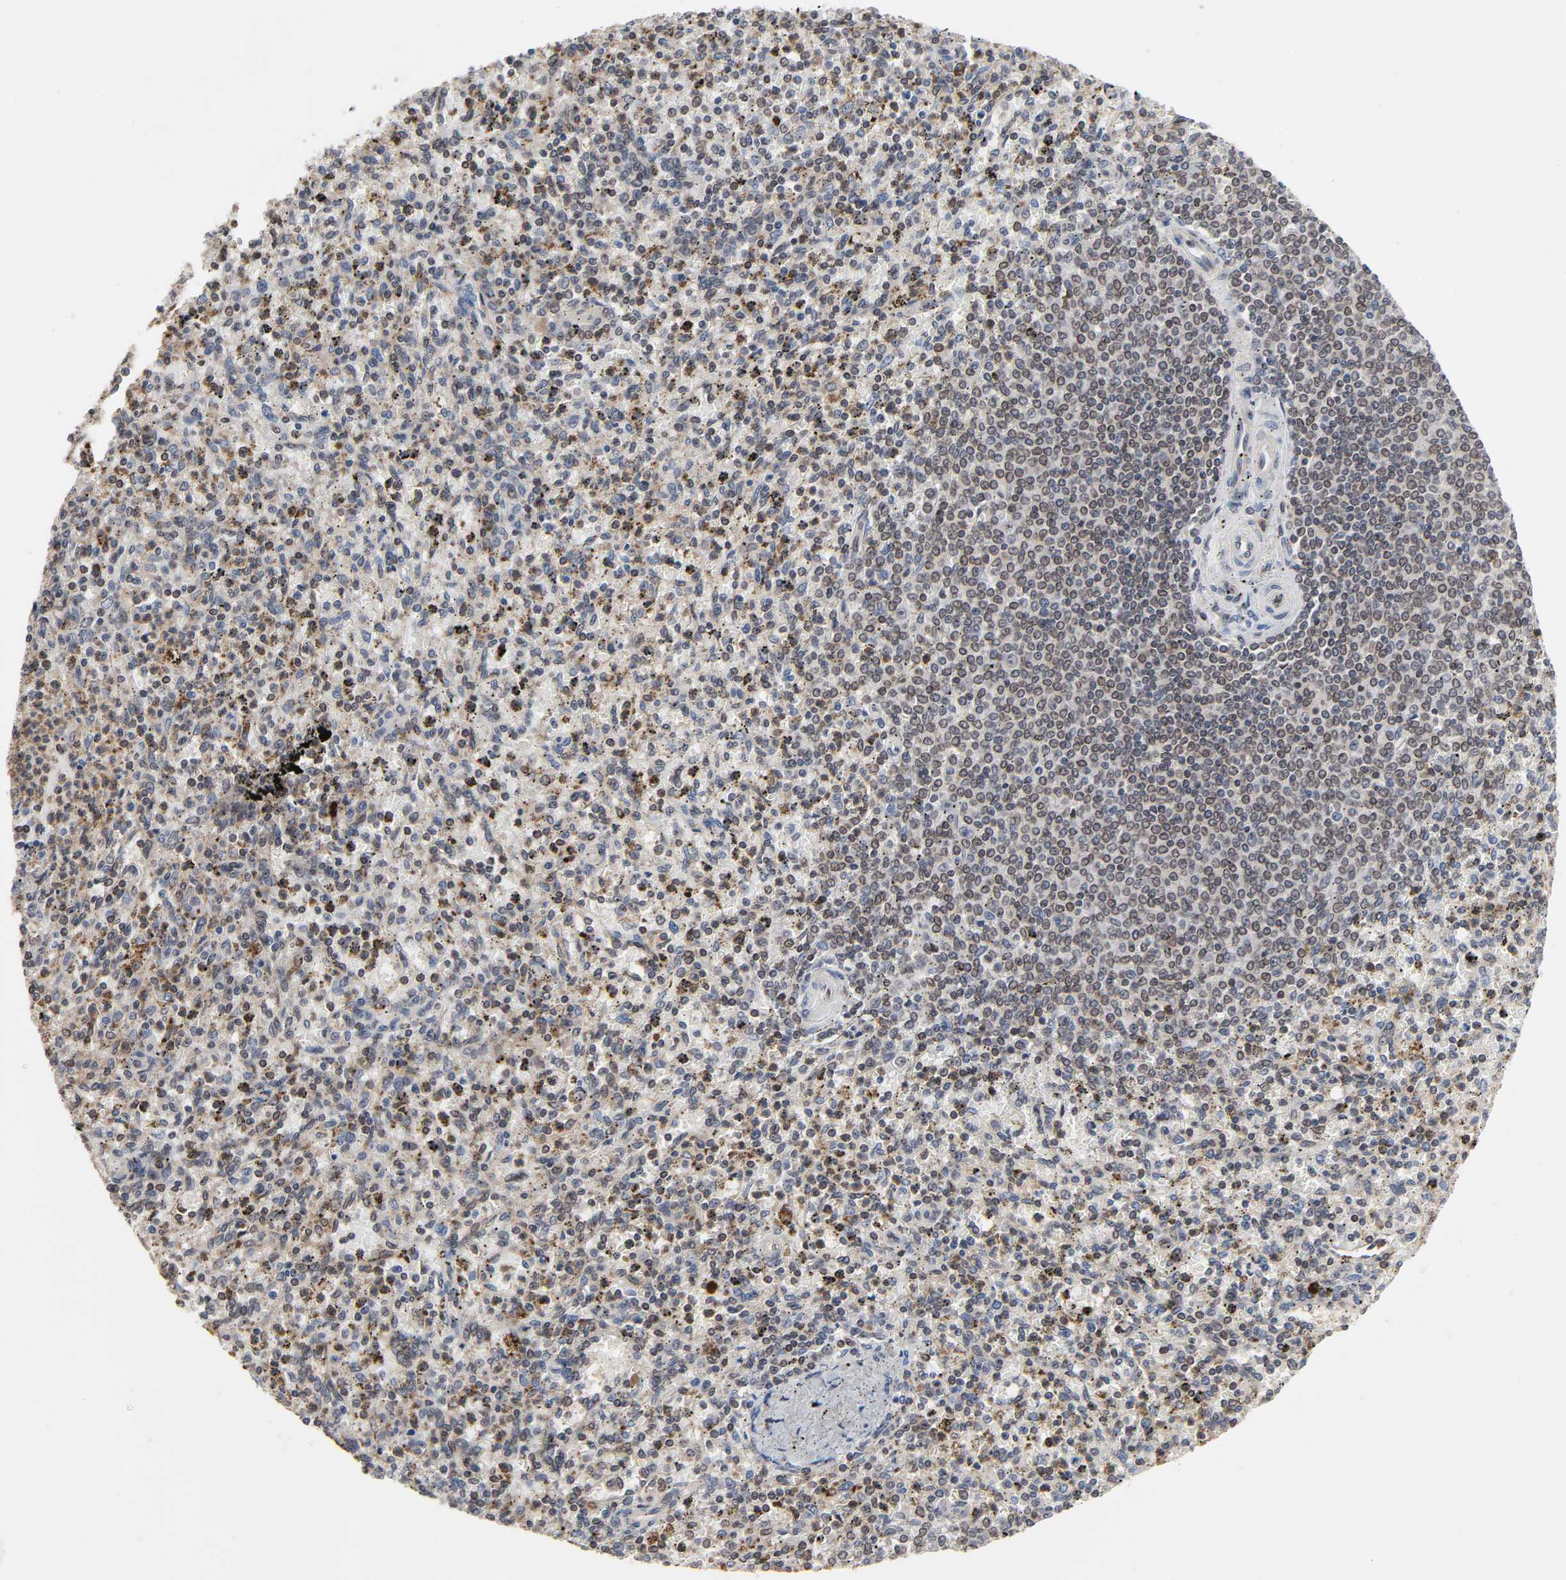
{"staining": {"intensity": "moderate", "quantity": "<25%", "location": "nuclear"}, "tissue": "spleen", "cell_type": "Cells in red pulp", "image_type": "normal", "snomed": [{"axis": "morphology", "description": "Normal tissue, NOS"}, {"axis": "topography", "description": "Spleen"}], "caption": "Moderate nuclear protein staining is identified in about <25% of cells in red pulp in spleen.", "gene": "CCDC175", "patient": {"sex": "male", "age": 72}}